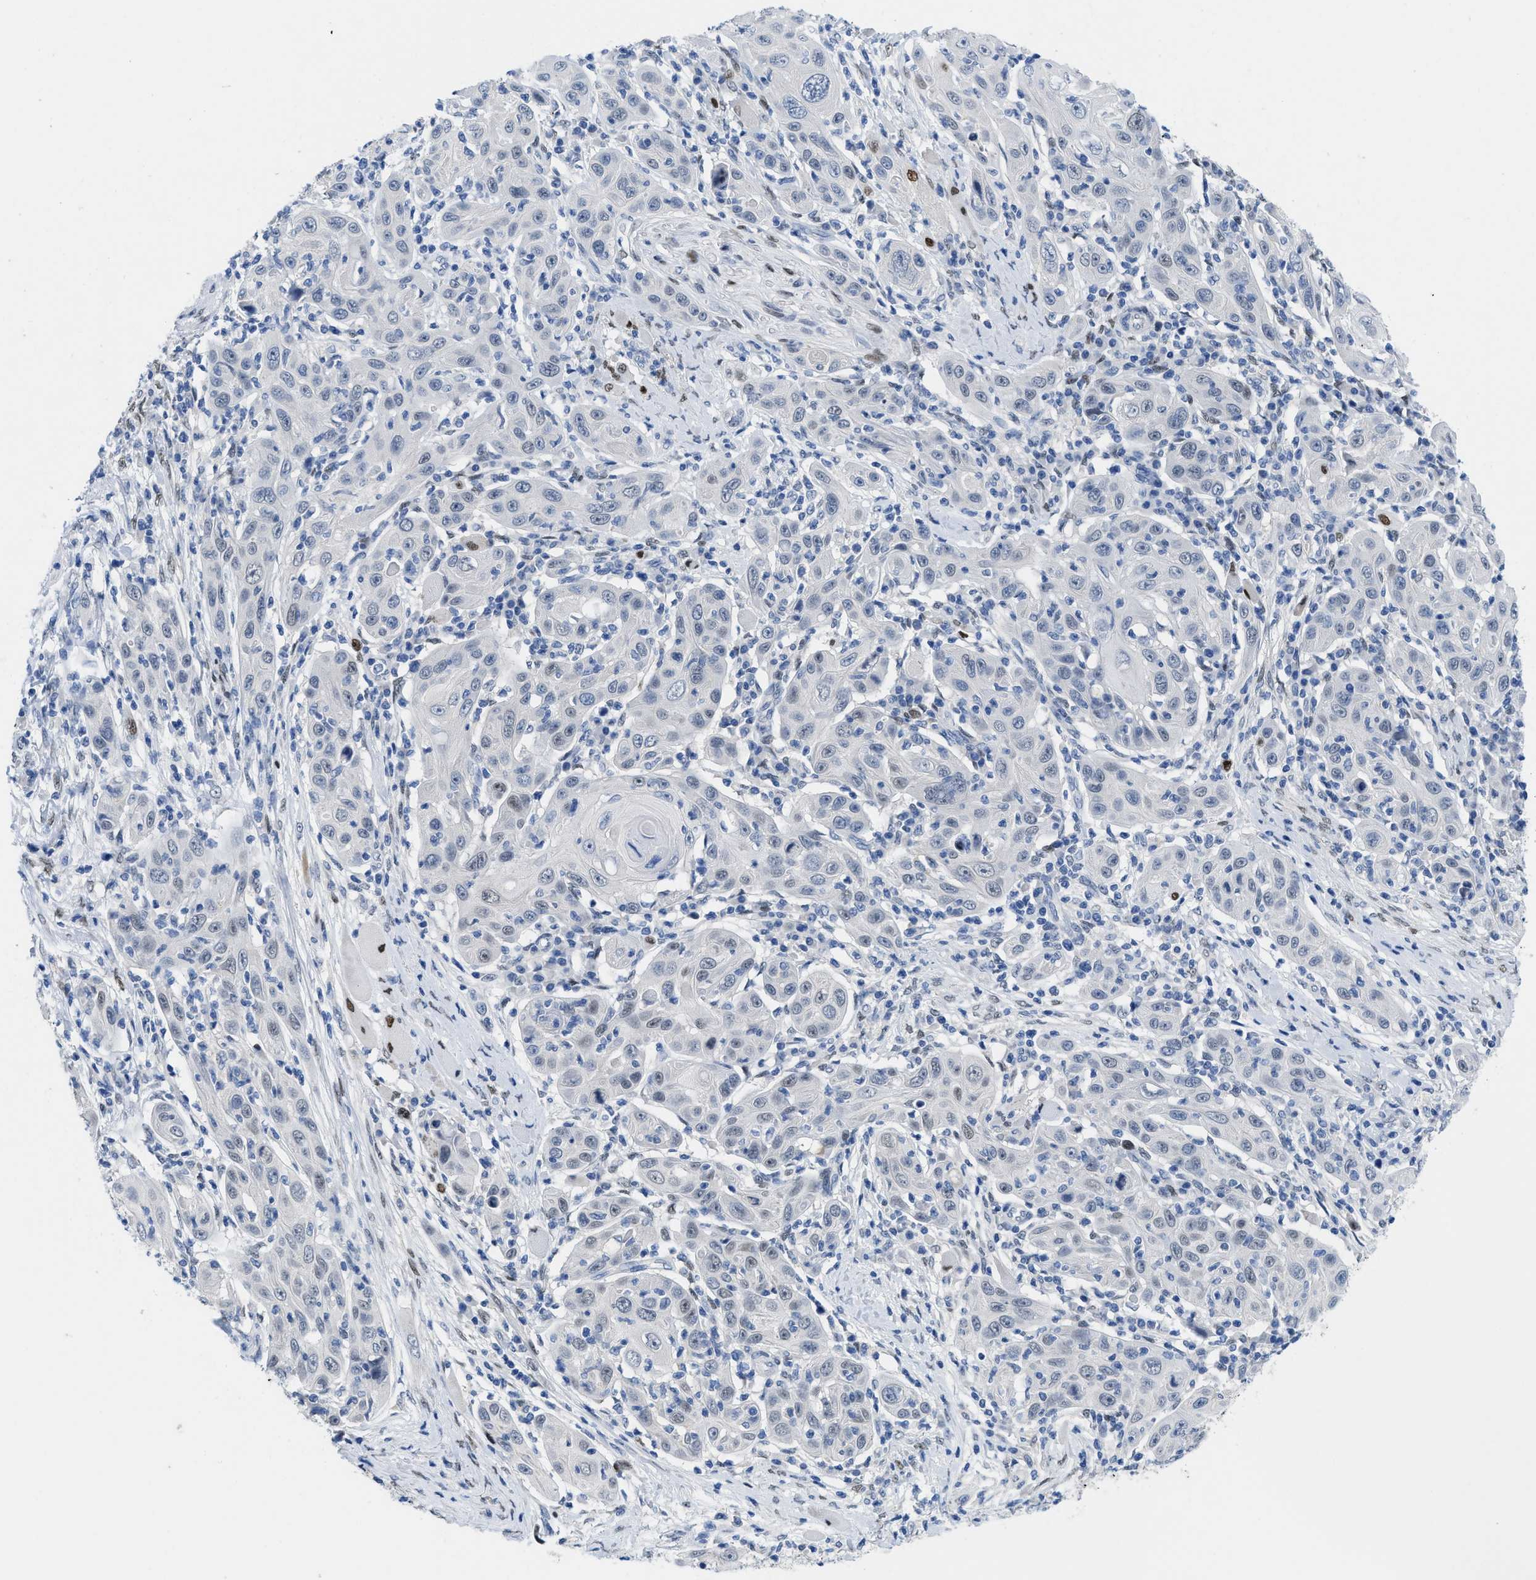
{"staining": {"intensity": "negative", "quantity": "none", "location": "none"}, "tissue": "skin cancer", "cell_type": "Tumor cells", "image_type": "cancer", "snomed": [{"axis": "morphology", "description": "Squamous cell carcinoma, NOS"}, {"axis": "topography", "description": "Skin"}], "caption": "There is no significant positivity in tumor cells of skin squamous cell carcinoma.", "gene": "NFIX", "patient": {"sex": "female", "age": 88}}